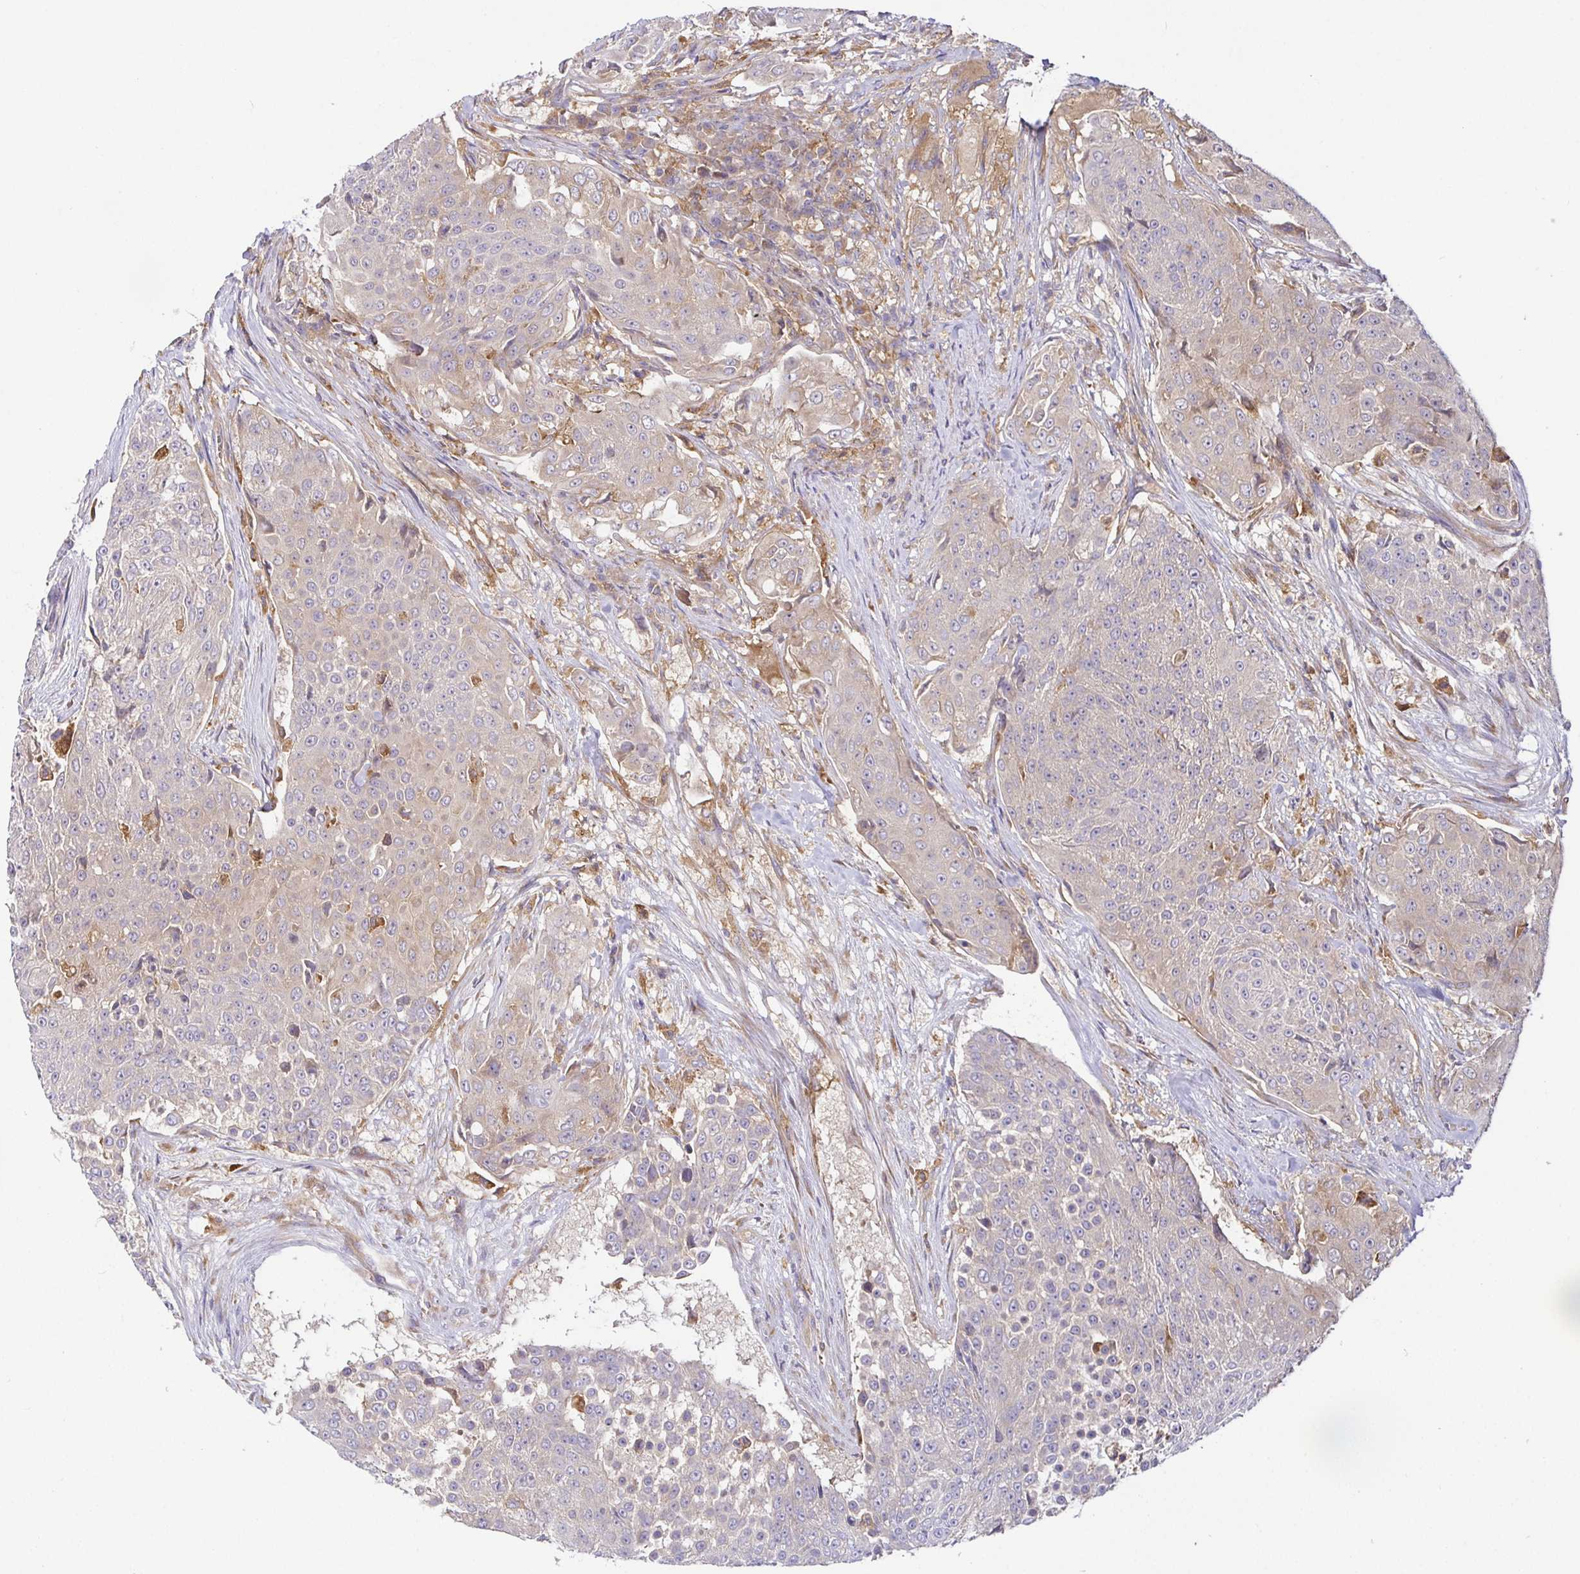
{"staining": {"intensity": "weak", "quantity": "25%-75%", "location": "cytoplasmic/membranous"}, "tissue": "urothelial cancer", "cell_type": "Tumor cells", "image_type": "cancer", "snomed": [{"axis": "morphology", "description": "Urothelial carcinoma, High grade"}, {"axis": "topography", "description": "Urinary bladder"}], "caption": "Tumor cells display low levels of weak cytoplasmic/membranous staining in about 25%-75% of cells in urothelial carcinoma (high-grade).", "gene": "SNX8", "patient": {"sex": "female", "age": 63}}